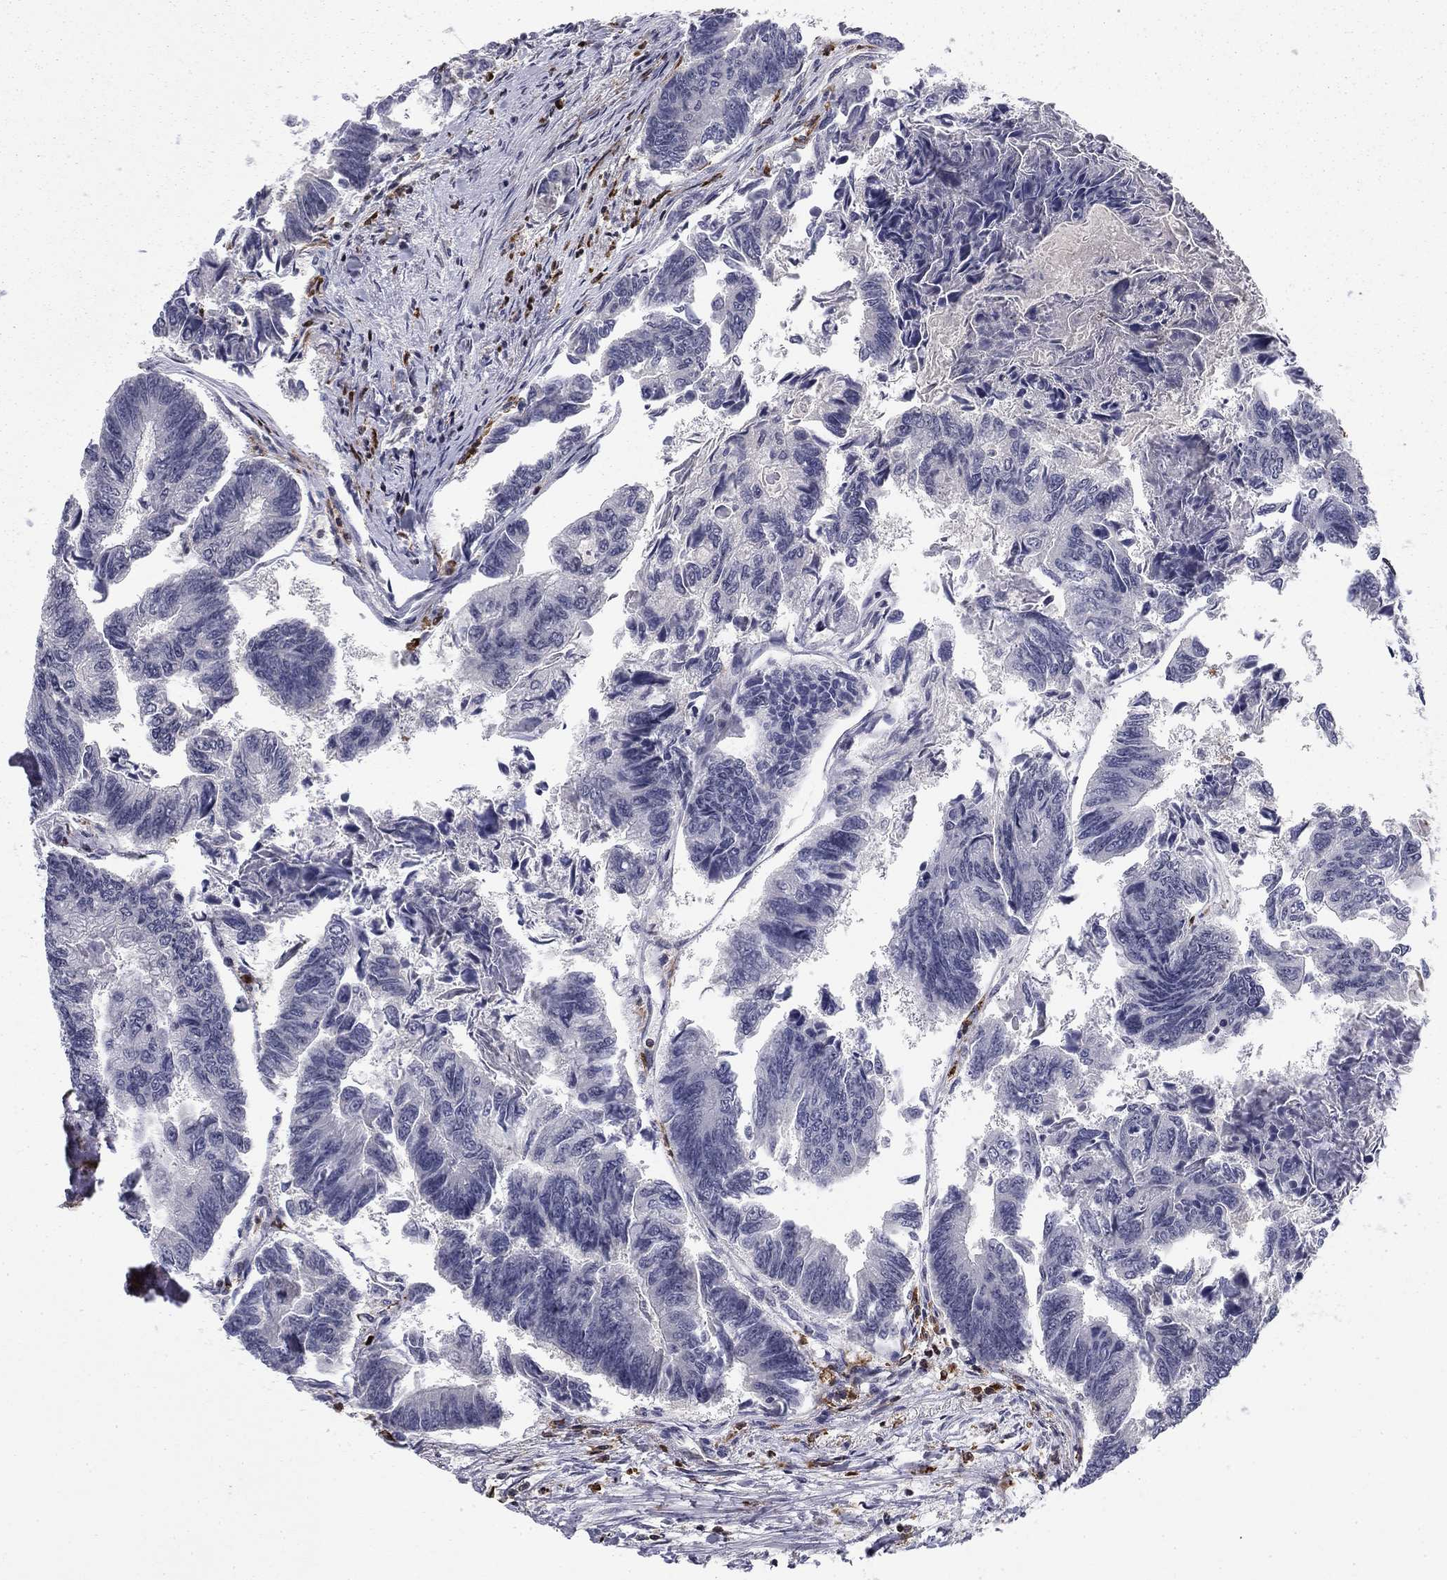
{"staining": {"intensity": "negative", "quantity": "none", "location": "none"}, "tissue": "colorectal cancer", "cell_type": "Tumor cells", "image_type": "cancer", "snomed": [{"axis": "morphology", "description": "Adenocarcinoma, NOS"}, {"axis": "topography", "description": "Colon"}], "caption": "IHC photomicrograph of human colorectal cancer stained for a protein (brown), which exhibits no staining in tumor cells. (Stains: DAB (3,3'-diaminobenzidine) IHC with hematoxylin counter stain, Microscopy: brightfield microscopy at high magnification).", "gene": "PLCB2", "patient": {"sex": "female", "age": 65}}